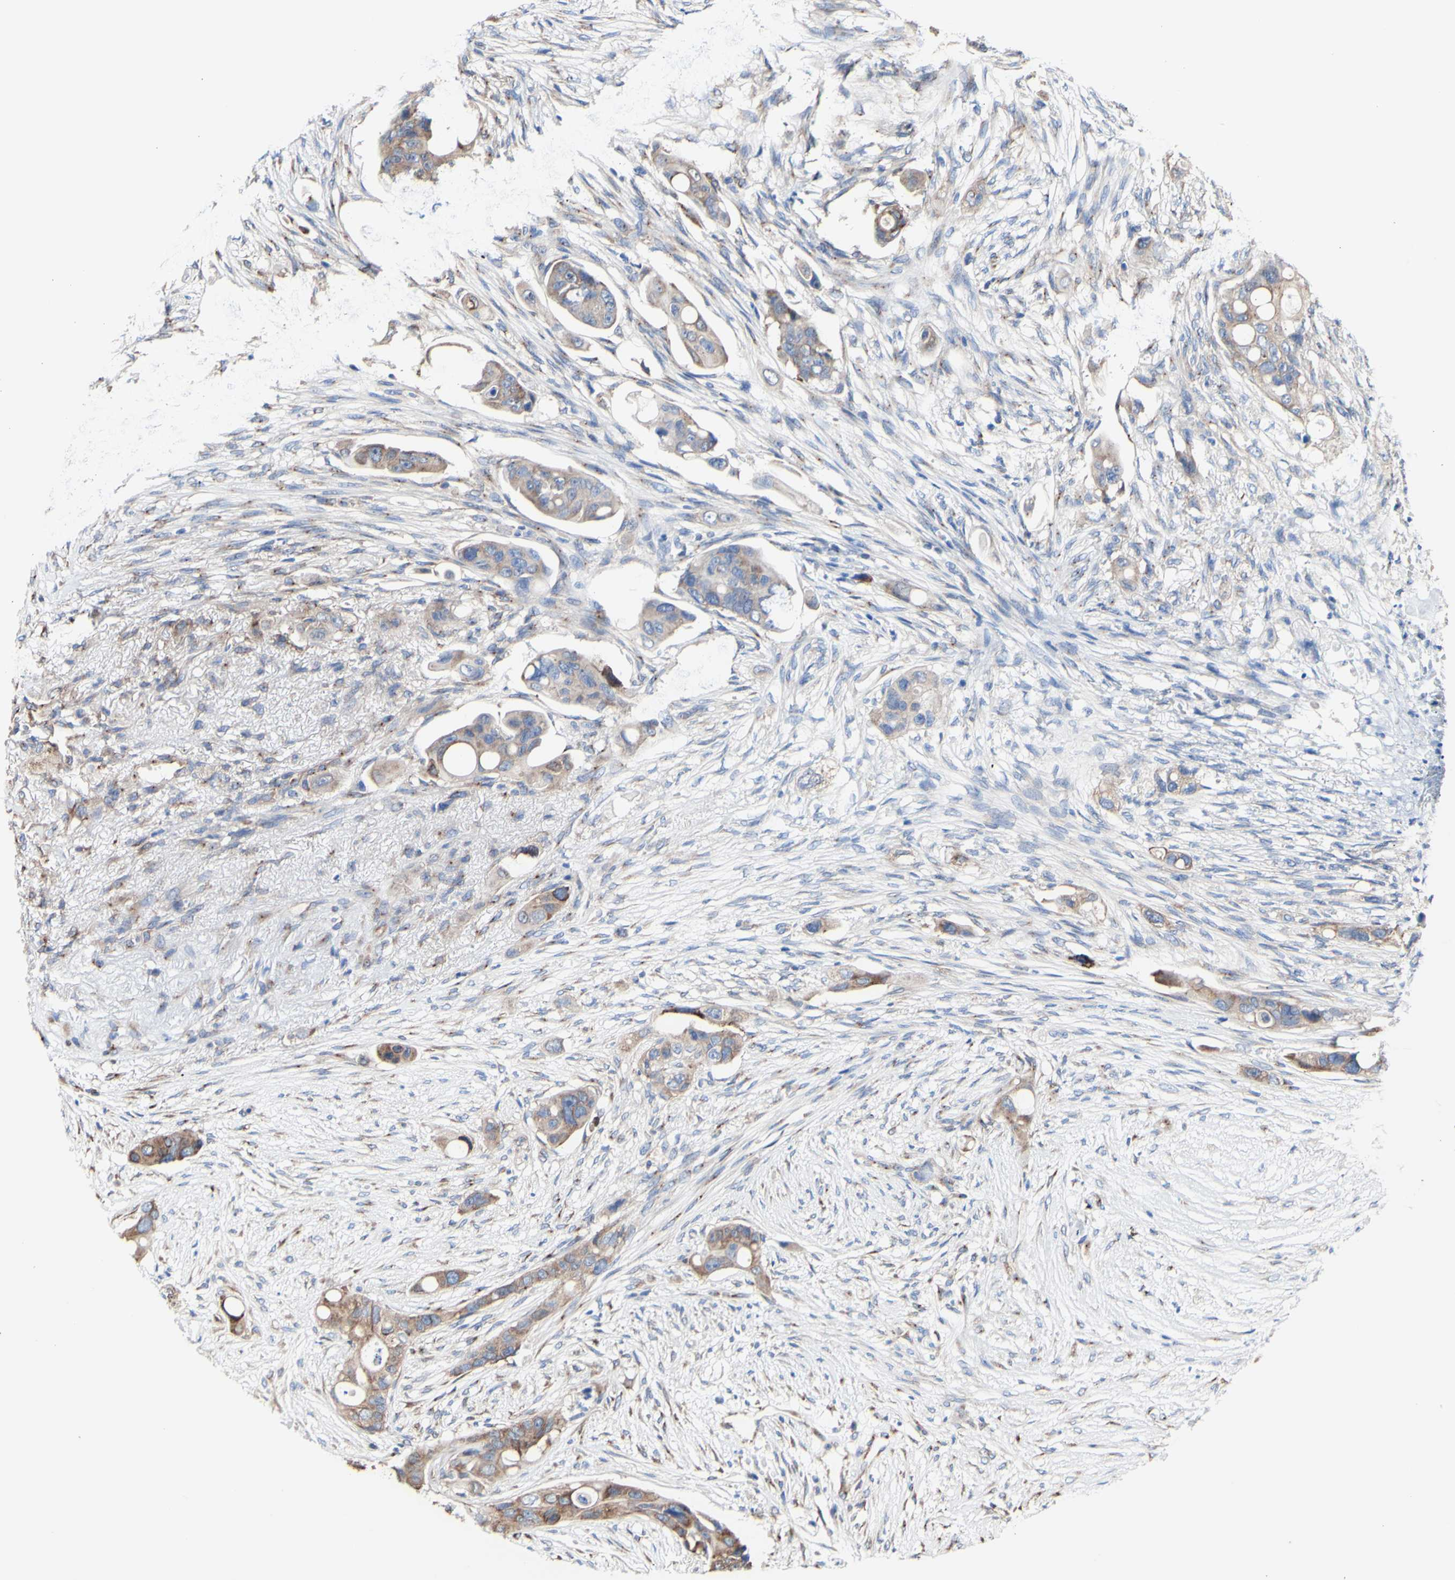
{"staining": {"intensity": "moderate", "quantity": "25%-75%", "location": "cytoplasmic/membranous"}, "tissue": "colorectal cancer", "cell_type": "Tumor cells", "image_type": "cancer", "snomed": [{"axis": "morphology", "description": "Adenocarcinoma, NOS"}, {"axis": "topography", "description": "Colon"}], "caption": "Human colorectal cancer (adenocarcinoma) stained with a brown dye displays moderate cytoplasmic/membranous positive positivity in about 25%-75% of tumor cells.", "gene": "LRIG3", "patient": {"sex": "female", "age": 57}}